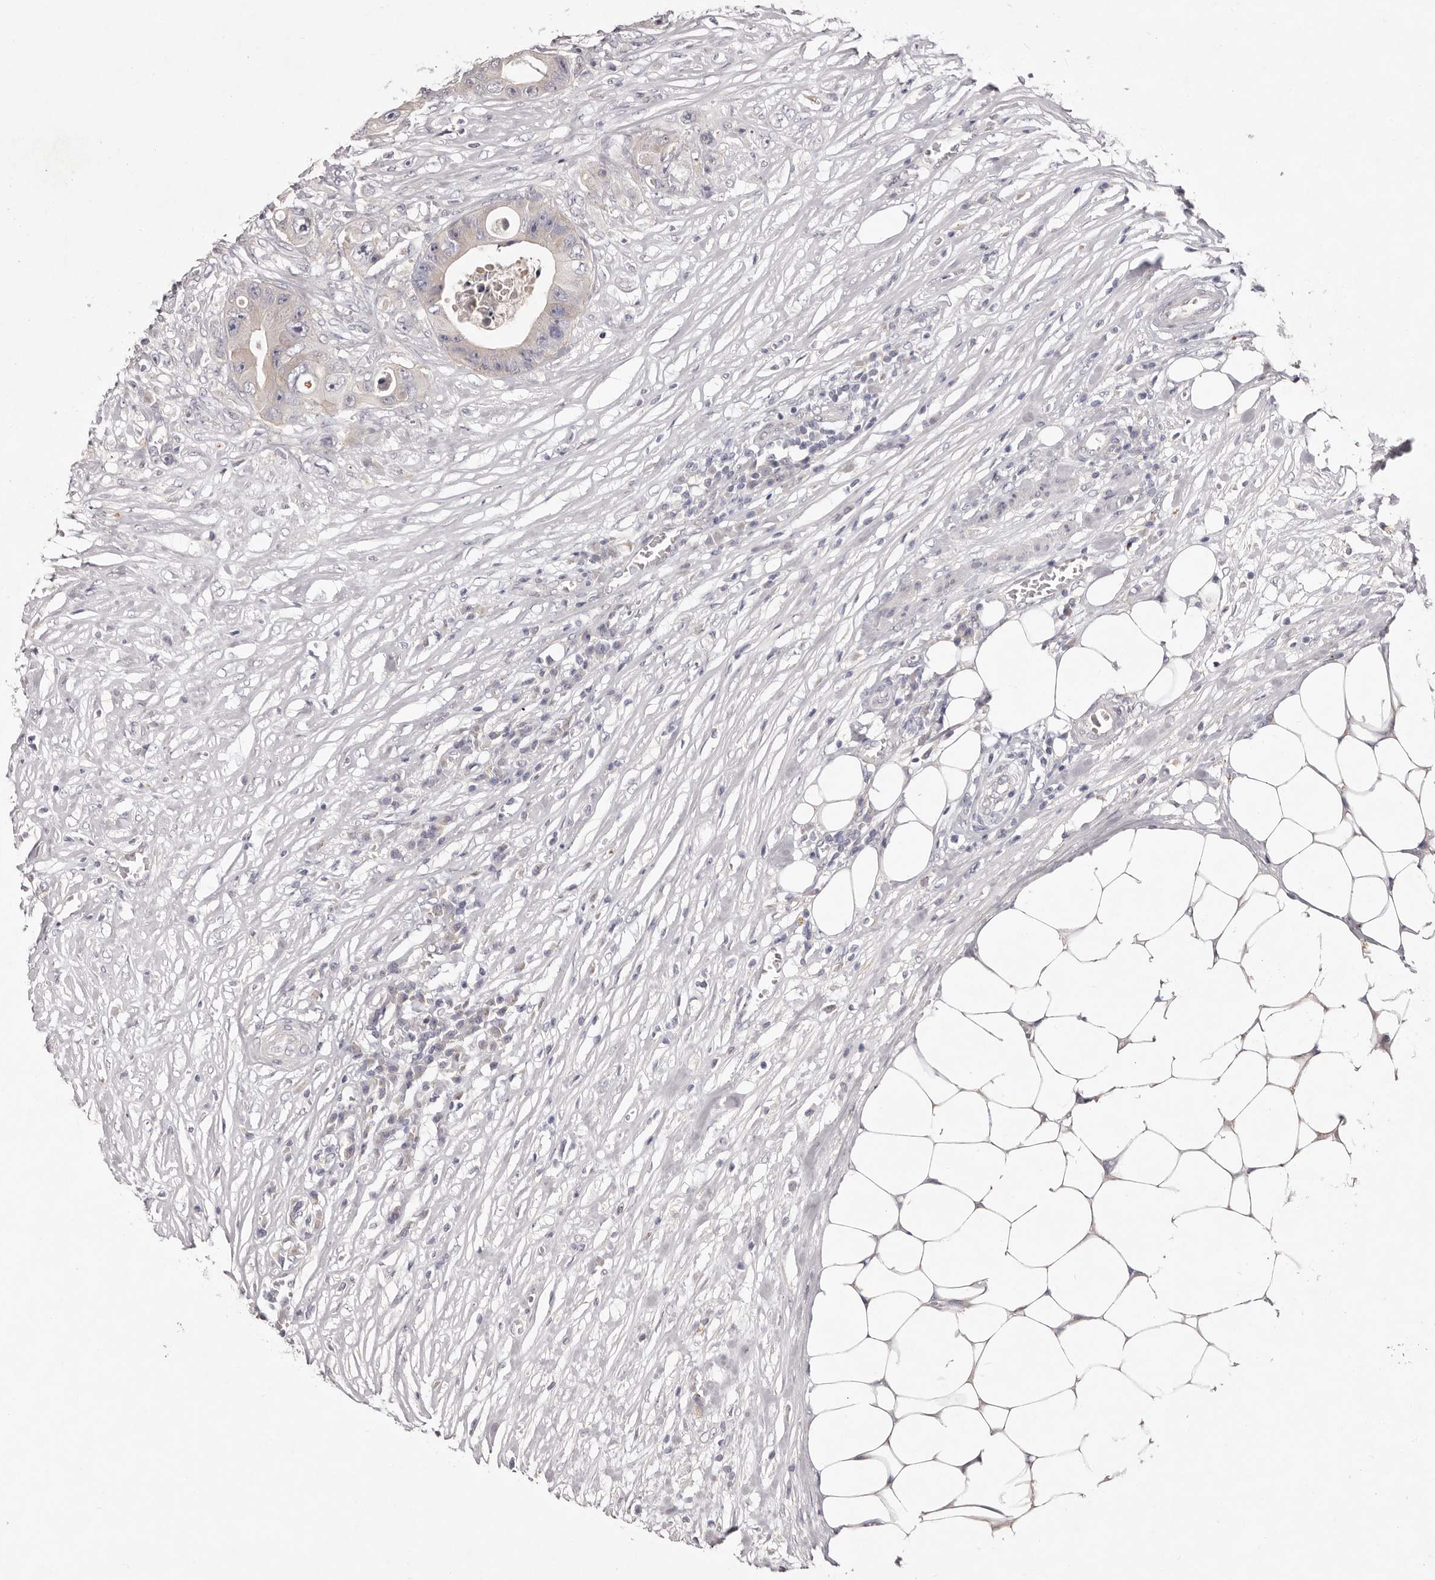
{"staining": {"intensity": "negative", "quantity": "none", "location": "none"}, "tissue": "colorectal cancer", "cell_type": "Tumor cells", "image_type": "cancer", "snomed": [{"axis": "morphology", "description": "Adenocarcinoma, NOS"}, {"axis": "topography", "description": "Colon"}], "caption": "High magnification brightfield microscopy of colorectal adenocarcinoma stained with DAB (3,3'-diaminobenzidine) (brown) and counterstained with hematoxylin (blue): tumor cells show no significant expression.", "gene": "GARNL3", "patient": {"sex": "female", "age": 46}}